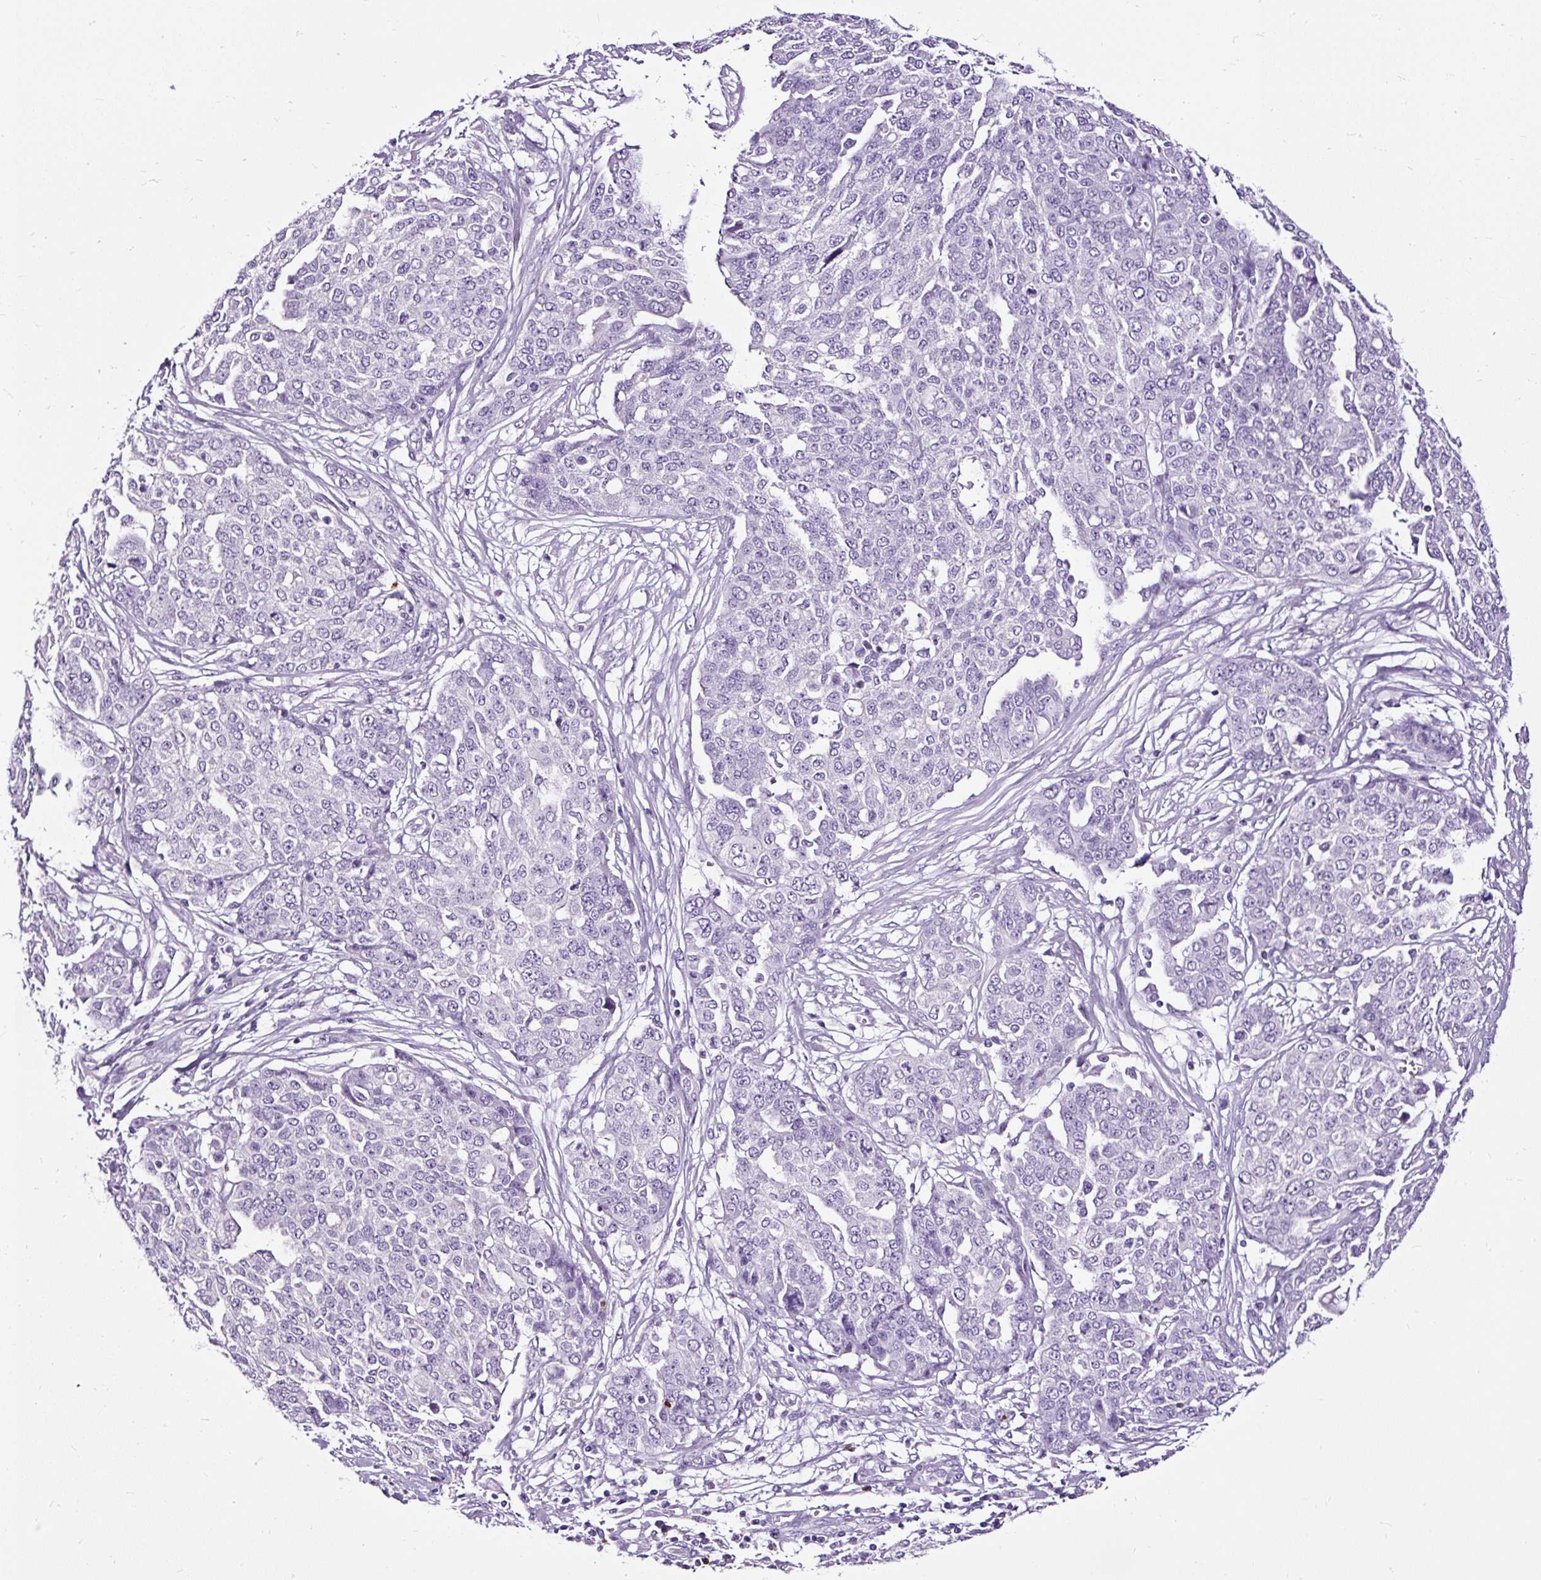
{"staining": {"intensity": "negative", "quantity": "none", "location": "none"}, "tissue": "ovarian cancer", "cell_type": "Tumor cells", "image_type": "cancer", "snomed": [{"axis": "morphology", "description": "Cystadenocarcinoma, serous, NOS"}, {"axis": "topography", "description": "Soft tissue"}, {"axis": "topography", "description": "Ovary"}], "caption": "Ovarian cancer (serous cystadenocarcinoma) was stained to show a protein in brown. There is no significant positivity in tumor cells.", "gene": "SLC7A8", "patient": {"sex": "female", "age": 57}}